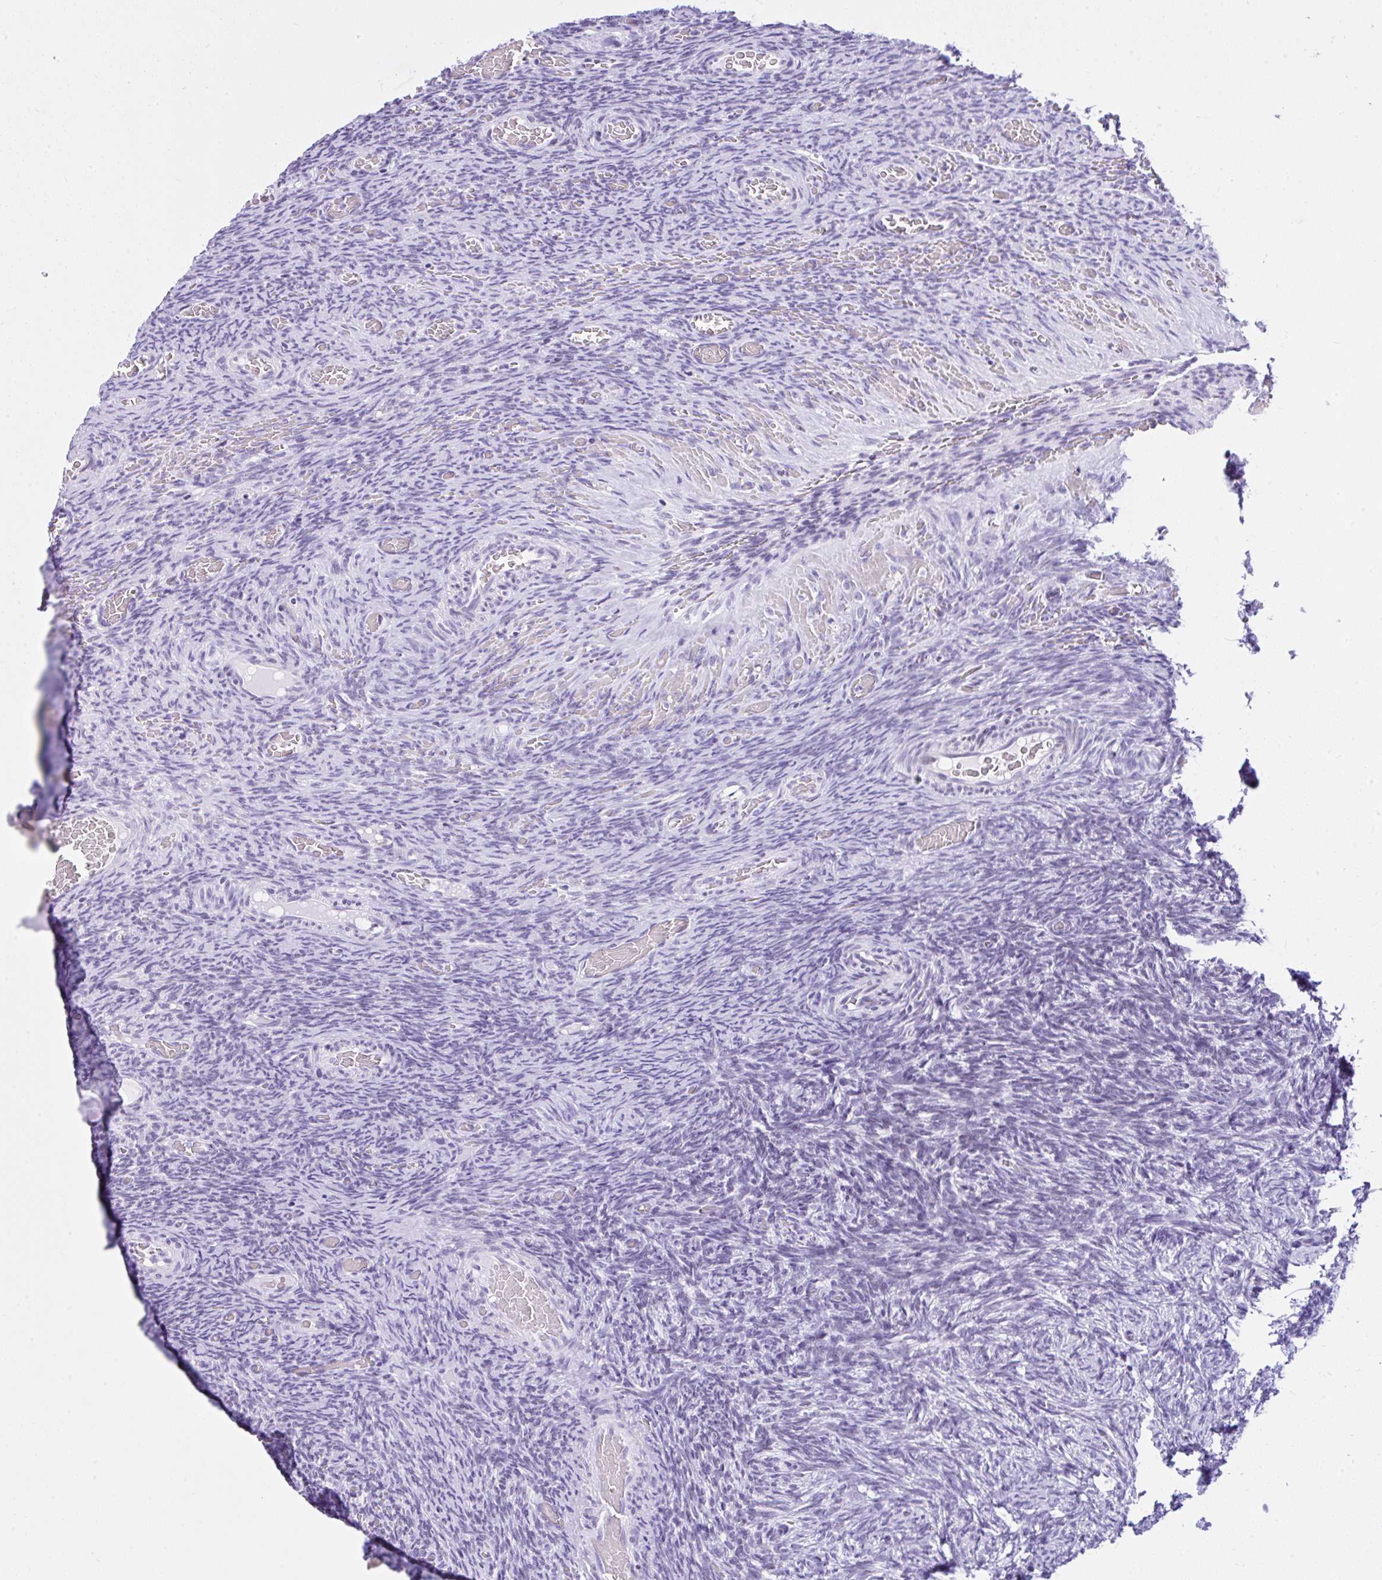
{"staining": {"intensity": "negative", "quantity": "none", "location": "none"}, "tissue": "ovary", "cell_type": "Ovarian stroma cells", "image_type": "normal", "snomed": [{"axis": "morphology", "description": "Normal tissue, NOS"}, {"axis": "topography", "description": "Ovary"}], "caption": "IHC photomicrograph of benign ovary: ovary stained with DAB exhibits no significant protein staining in ovarian stroma cells.", "gene": "KRT27", "patient": {"sex": "female", "age": 34}}